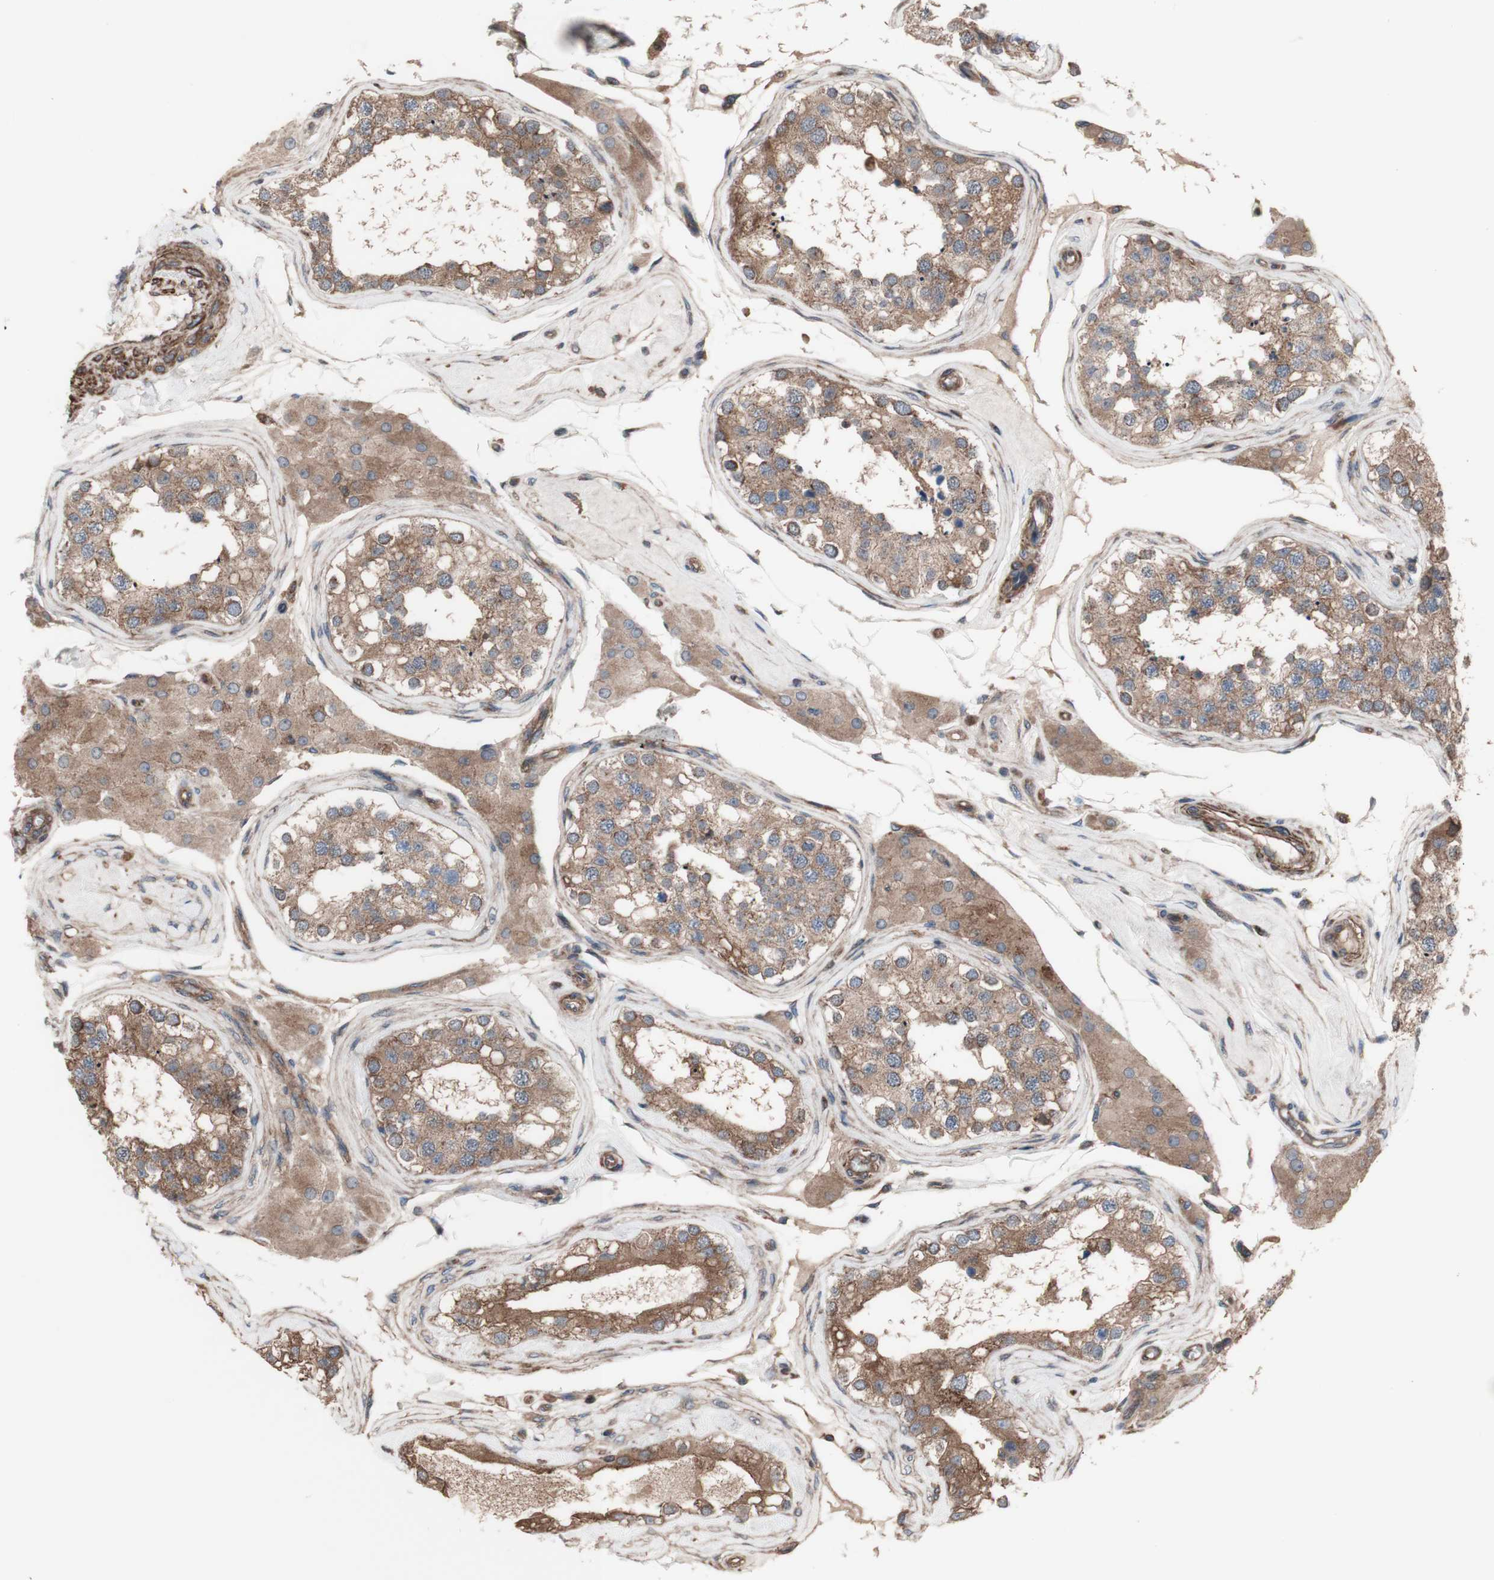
{"staining": {"intensity": "moderate", "quantity": ">75%", "location": "cytoplasmic/membranous"}, "tissue": "testis", "cell_type": "Cells in seminiferous ducts", "image_type": "normal", "snomed": [{"axis": "morphology", "description": "Normal tissue, NOS"}, {"axis": "topography", "description": "Testis"}], "caption": "IHC micrograph of benign testis: testis stained using immunohistochemistry (IHC) reveals medium levels of moderate protein expression localized specifically in the cytoplasmic/membranous of cells in seminiferous ducts, appearing as a cytoplasmic/membranous brown color.", "gene": "COPB1", "patient": {"sex": "male", "age": 68}}